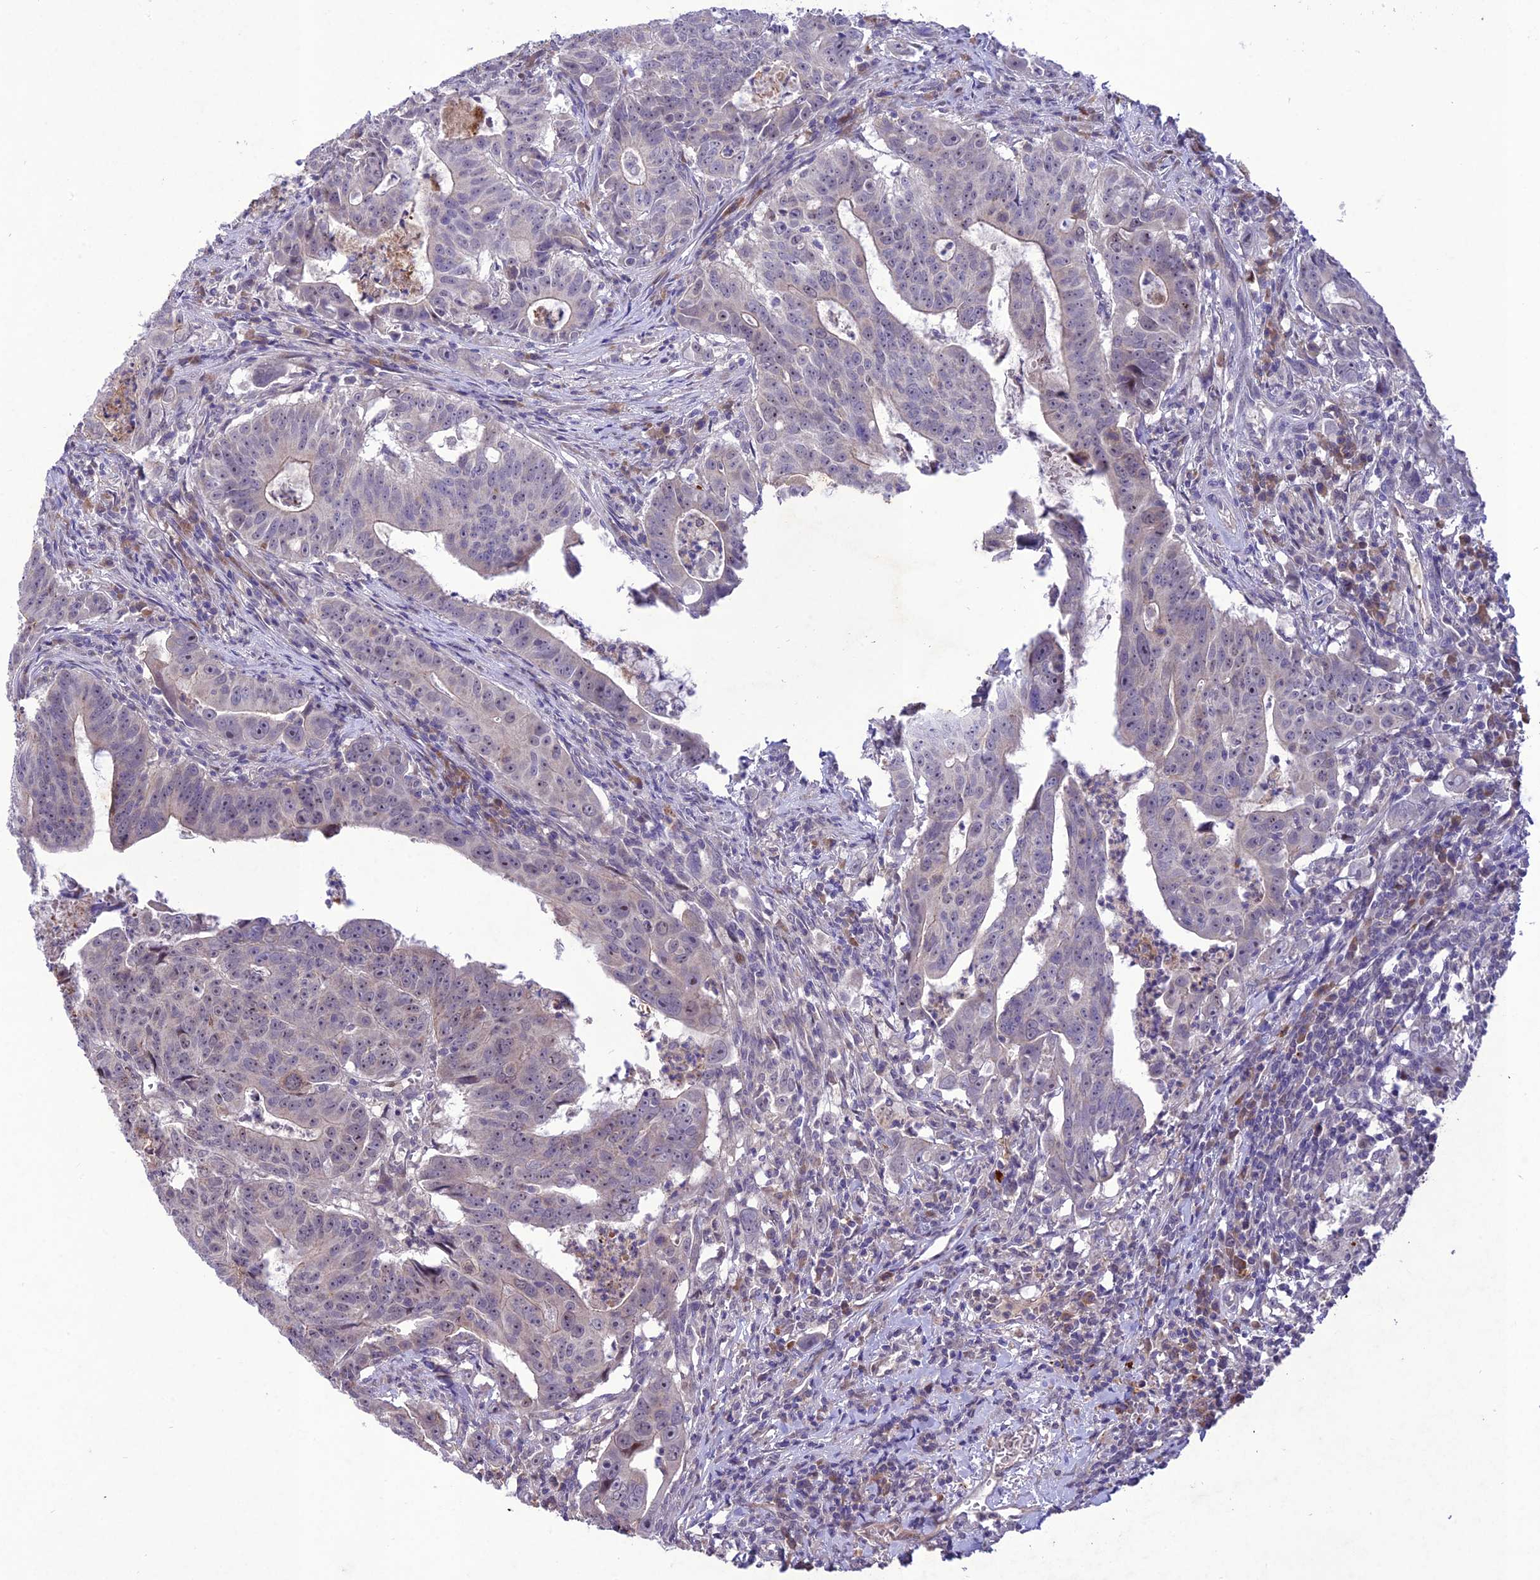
{"staining": {"intensity": "negative", "quantity": "none", "location": "none"}, "tissue": "colorectal cancer", "cell_type": "Tumor cells", "image_type": "cancer", "snomed": [{"axis": "morphology", "description": "Adenocarcinoma, NOS"}, {"axis": "topography", "description": "Rectum"}], "caption": "Image shows no protein staining in tumor cells of colorectal cancer tissue.", "gene": "ANKRD52", "patient": {"sex": "male", "age": 69}}